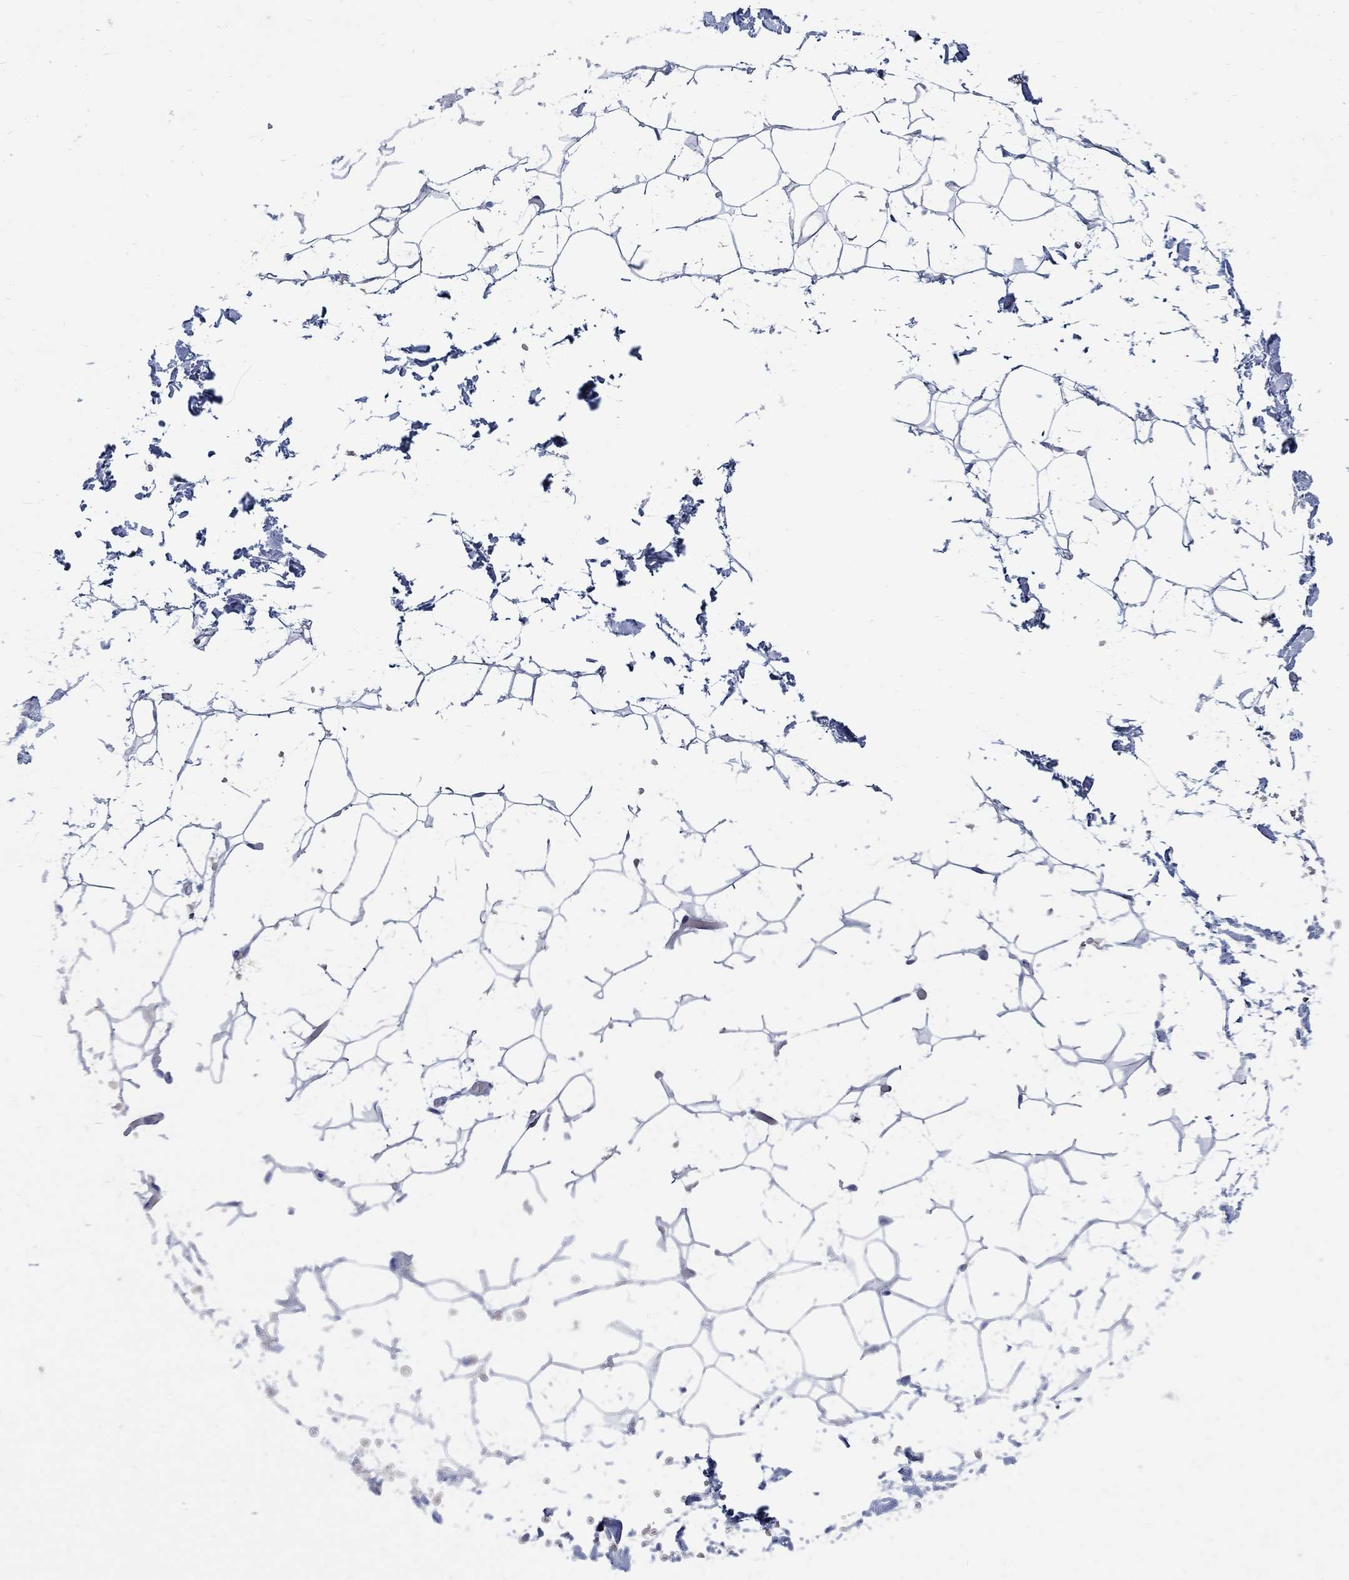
{"staining": {"intensity": "negative", "quantity": "none", "location": "none"}, "tissue": "adipose tissue", "cell_type": "Adipocytes", "image_type": "normal", "snomed": [{"axis": "morphology", "description": "Normal tissue, NOS"}, {"axis": "topography", "description": "Skin"}, {"axis": "topography", "description": "Peripheral nerve tissue"}], "caption": "DAB immunohistochemical staining of normal human adipose tissue shows no significant expression in adipocytes. Brightfield microscopy of IHC stained with DAB (3,3'-diaminobenzidine) (brown) and hematoxylin (blue), captured at high magnification.", "gene": "ZDHHC14", "patient": {"sex": "female", "age": 56}}